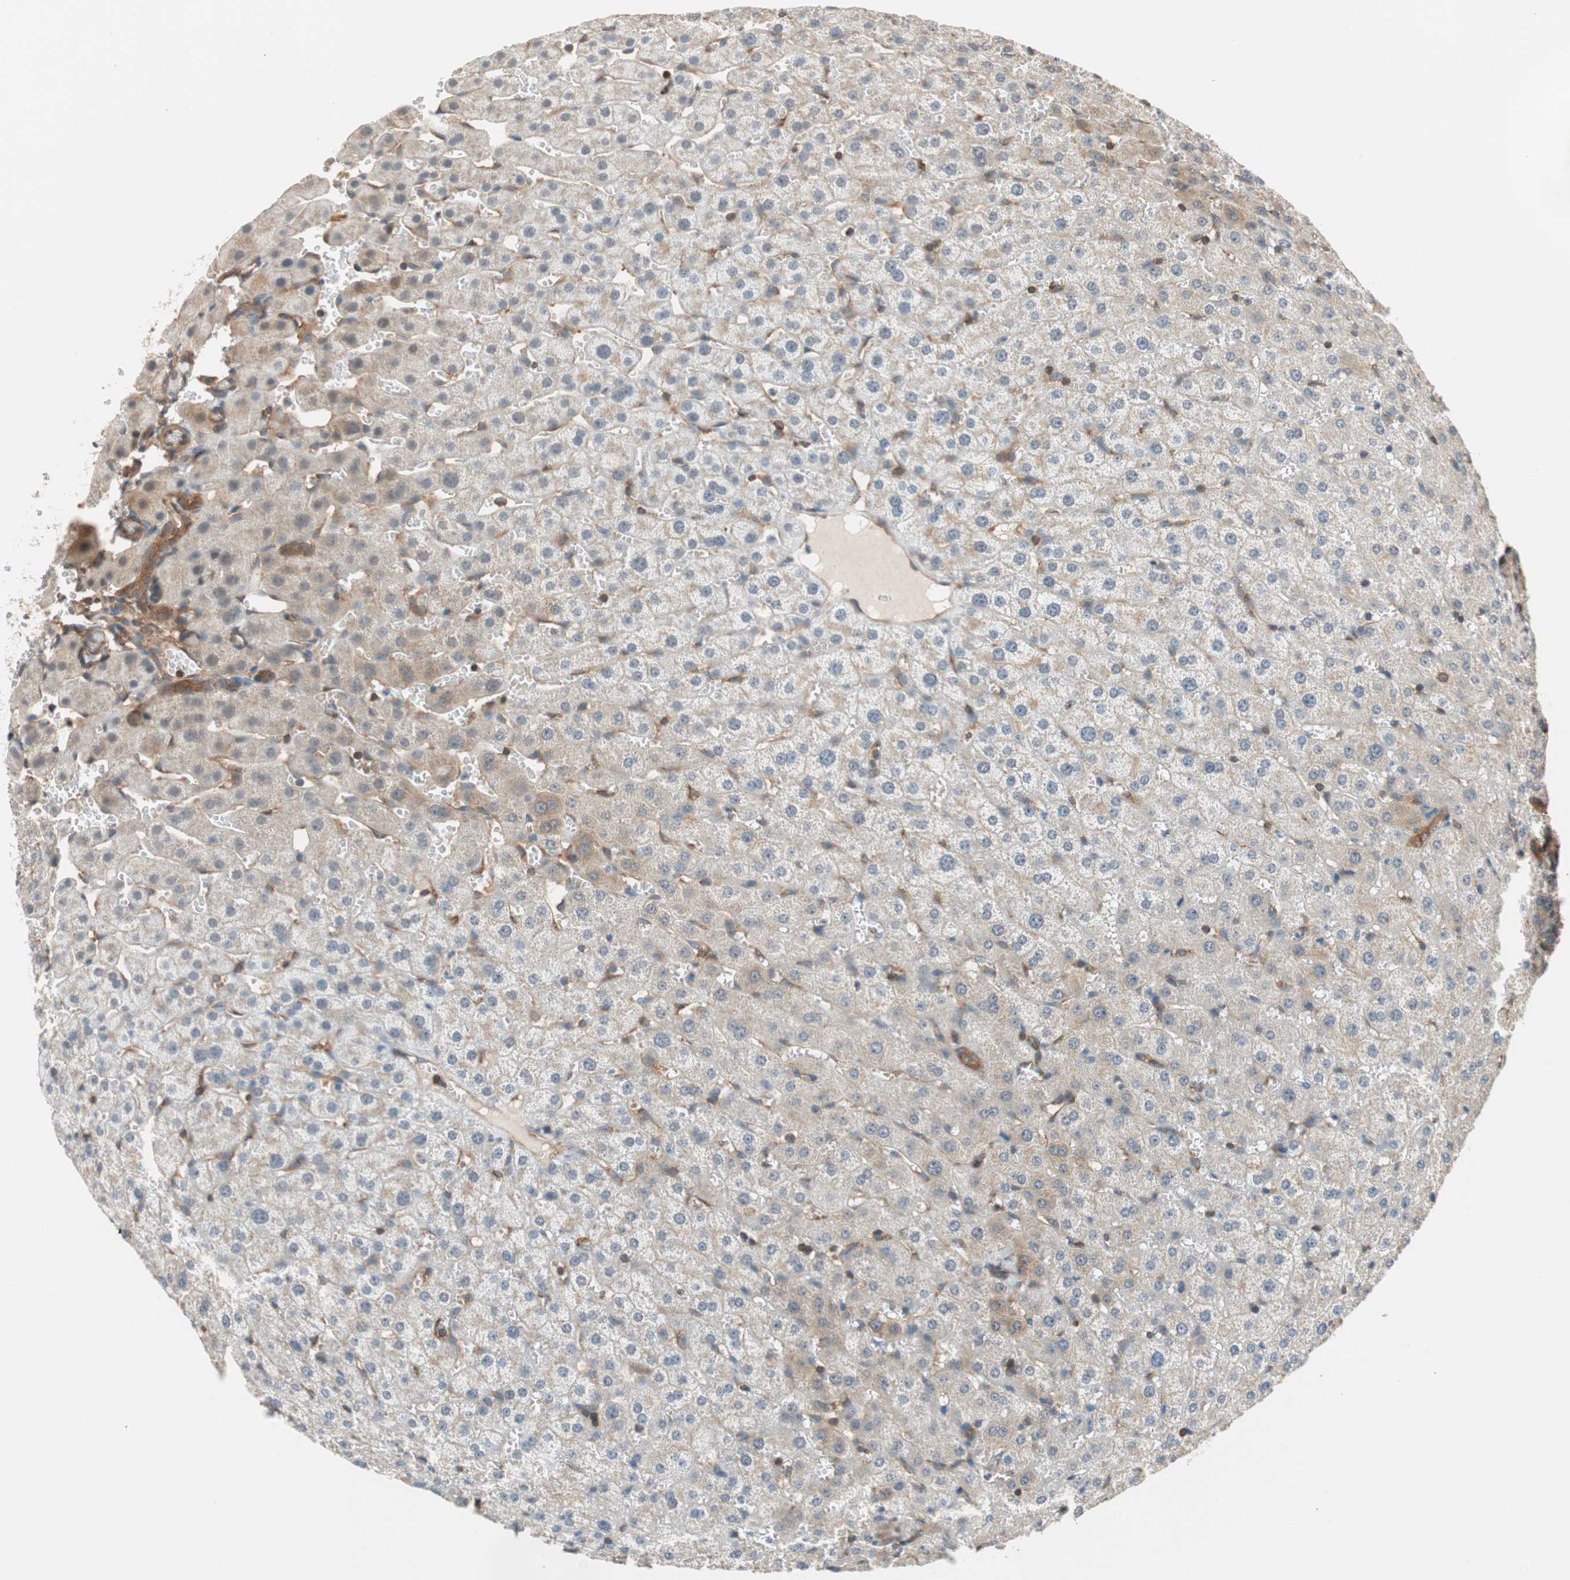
{"staining": {"intensity": "strong", "quantity": ">75%", "location": "cytoplasmic/membranous"}, "tissue": "liver", "cell_type": "Cholangiocytes", "image_type": "normal", "snomed": [{"axis": "morphology", "description": "Normal tissue, NOS"}, {"axis": "morphology", "description": "Fibrosis, NOS"}, {"axis": "topography", "description": "Liver"}], "caption": "Protein staining by immunohistochemistry (IHC) demonstrates strong cytoplasmic/membranous positivity in approximately >75% of cholangiocytes in normal liver.", "gene": "WASL", "patient": {"sex": "female", "age": 29}}